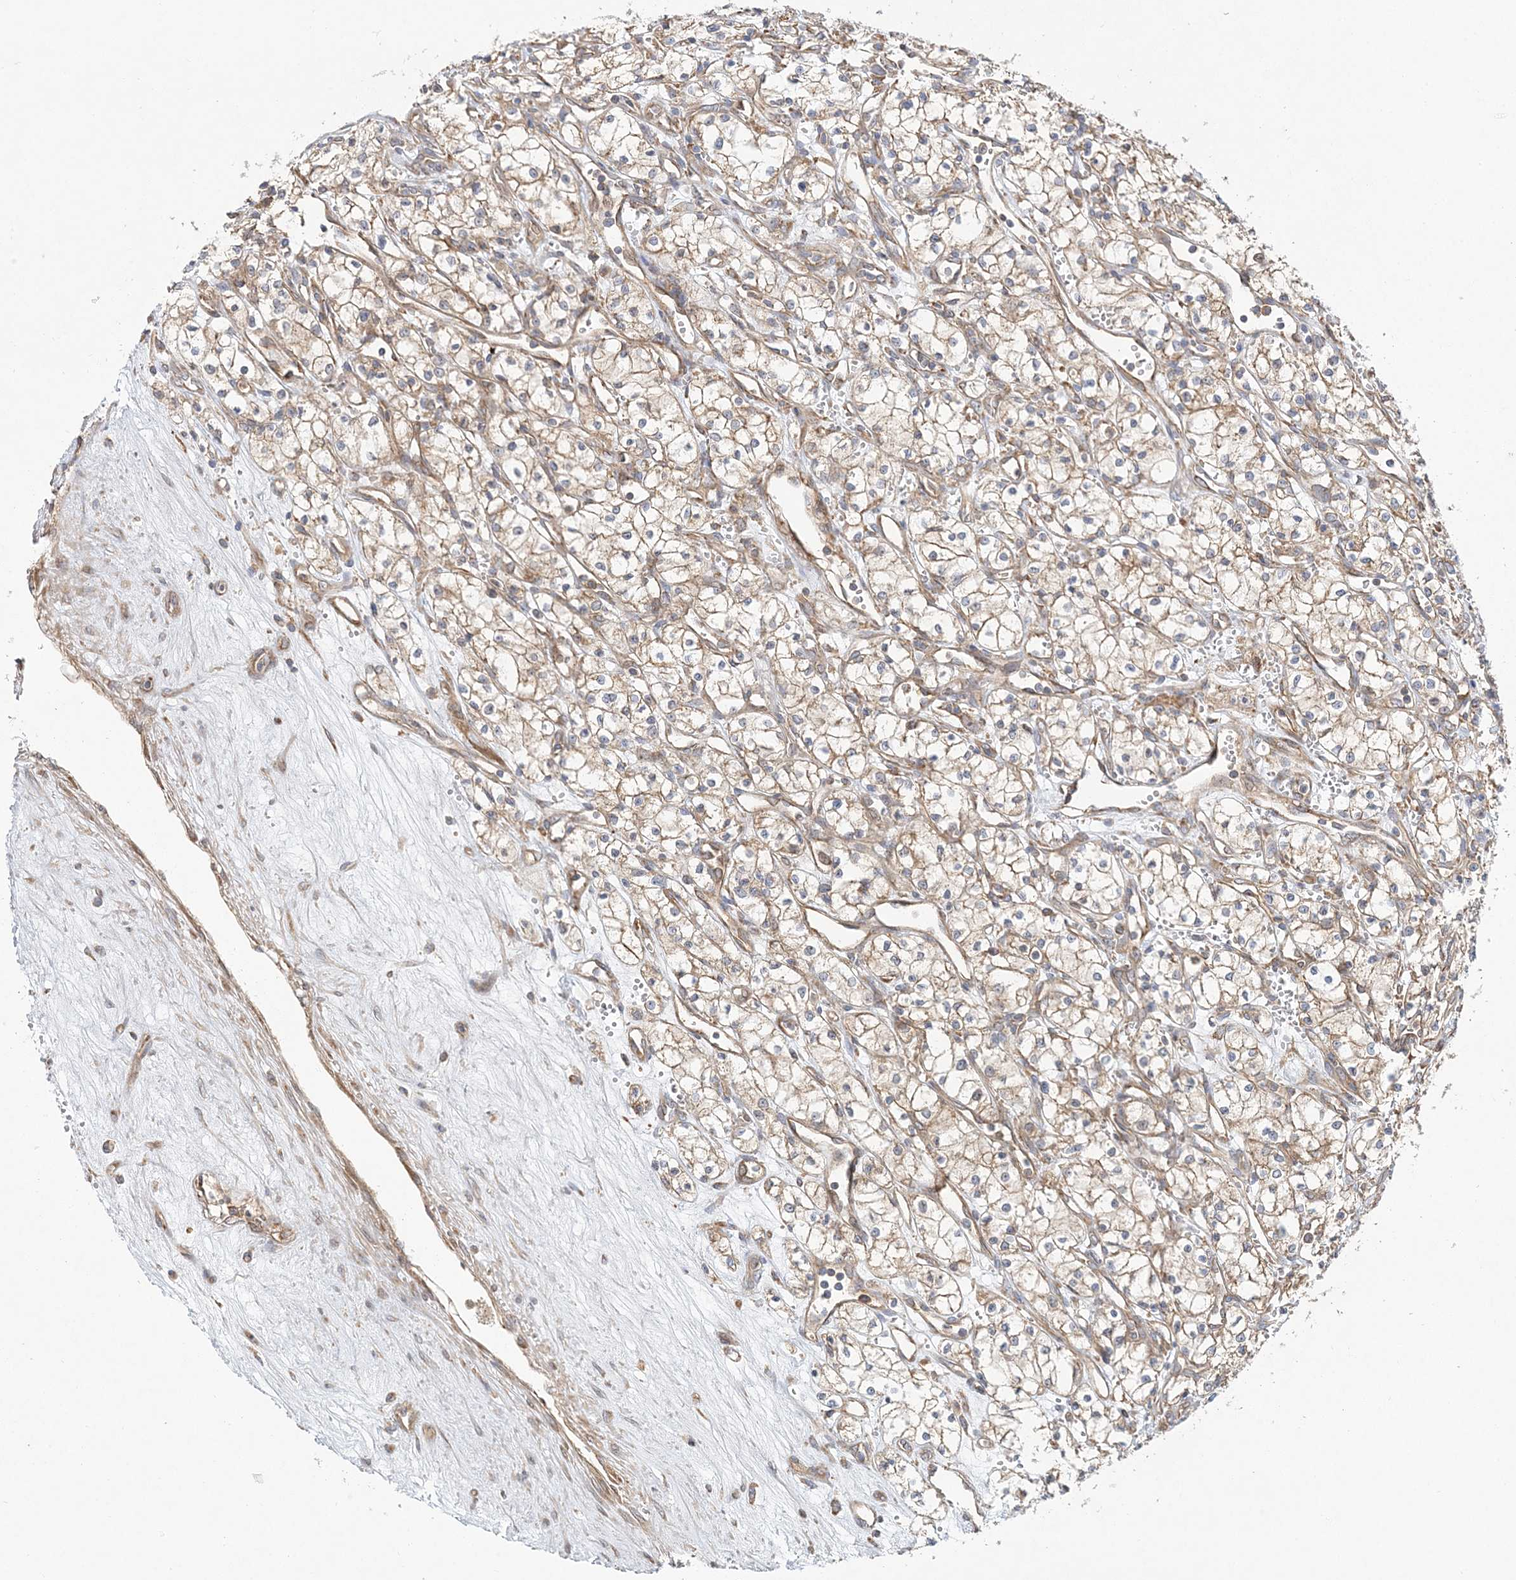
{"staining": {"intensity": "weak", "quantity": "25%-75%", "location": "cytoplasmic/membranous"}, "tissue": "renal cancer", "cell_type": "Tumor cells", "image_type": "cancer", "snomed": [{"axis": "morphology", "description": "Adenocarcinoma, NOS"}, {"axis": "topography", "description": "Kidney"}], "caption": "A photomicrograph of renal cancer (adenocarcinoma) stained for a protein exhibits weak cytoplasmic/membranous brown staining in tumor cells. The staining was performed using DAB (3,3'-diaminobenzidine), with brown indicating positive protein expression. Nuclei are stained blue with hematoxylin.", "gene": "ZFYVE16", "patient": {"sex": "male", "age": 59}}